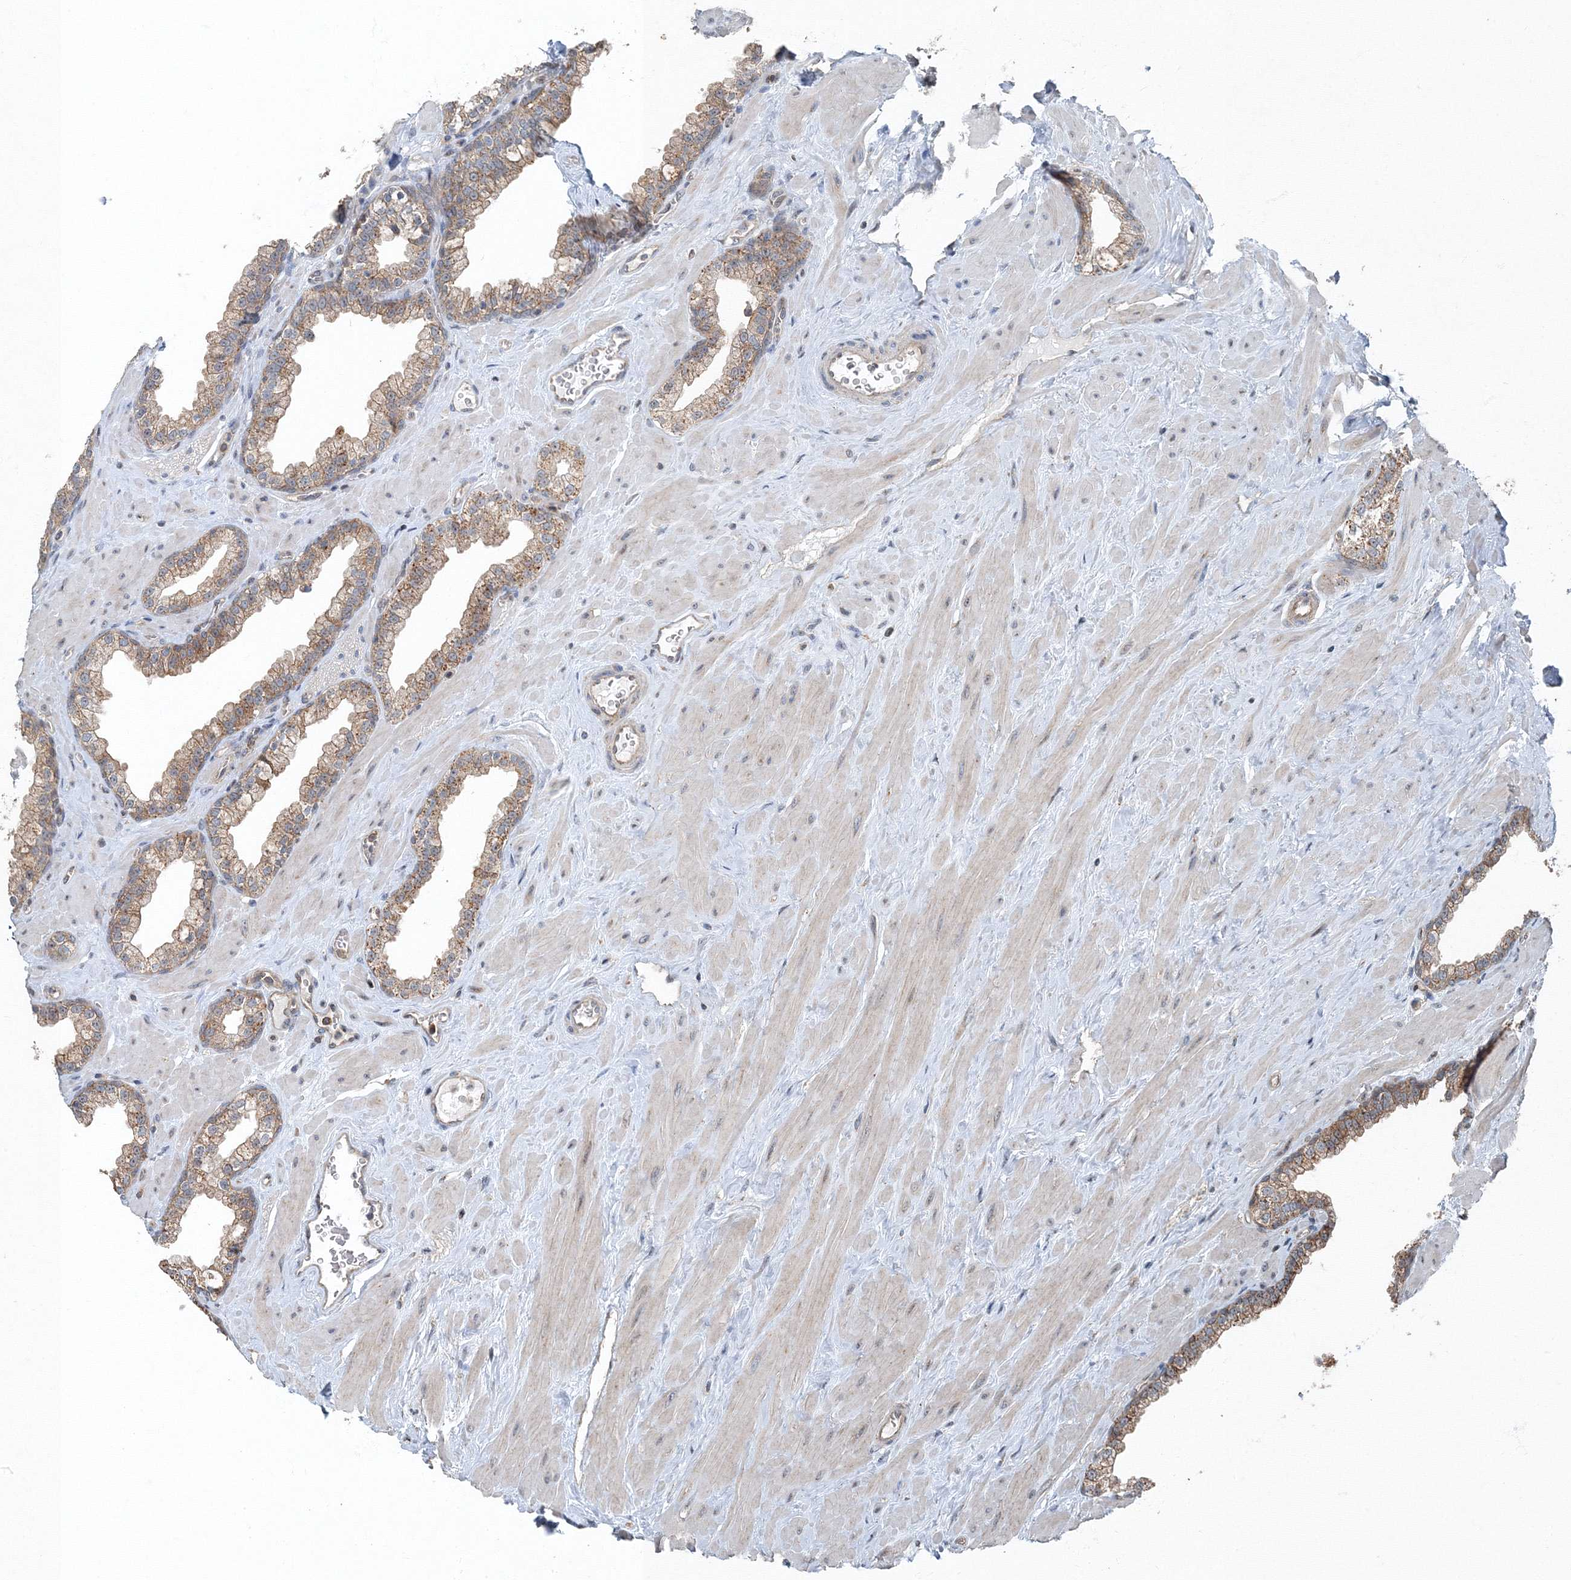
{"staining": {"intensity": "moderate", "quantity": ">75%", "location": "cytoplasmic/membranous"}, "tissue": "prostate", "cell_type": "Glandular cells", "image_type": "normal", "snomed": [{"axis": "morphology", "description": "Normal tissue, NOS"}, {"axis": "morphology", "description": "Urothelial carcinoma, Low grade"}, {"axis": "topography", "description": "Urinary bladder"}, {"axis": "topography", "description": "Prostate"}], "caption": "A micrograph of prostate stained for a protein reveals moderate cytoplasmic/membranous brown staining in glandular cells.", "gene": "AASDH", "patient": {"sex": "male", "age": 60}}